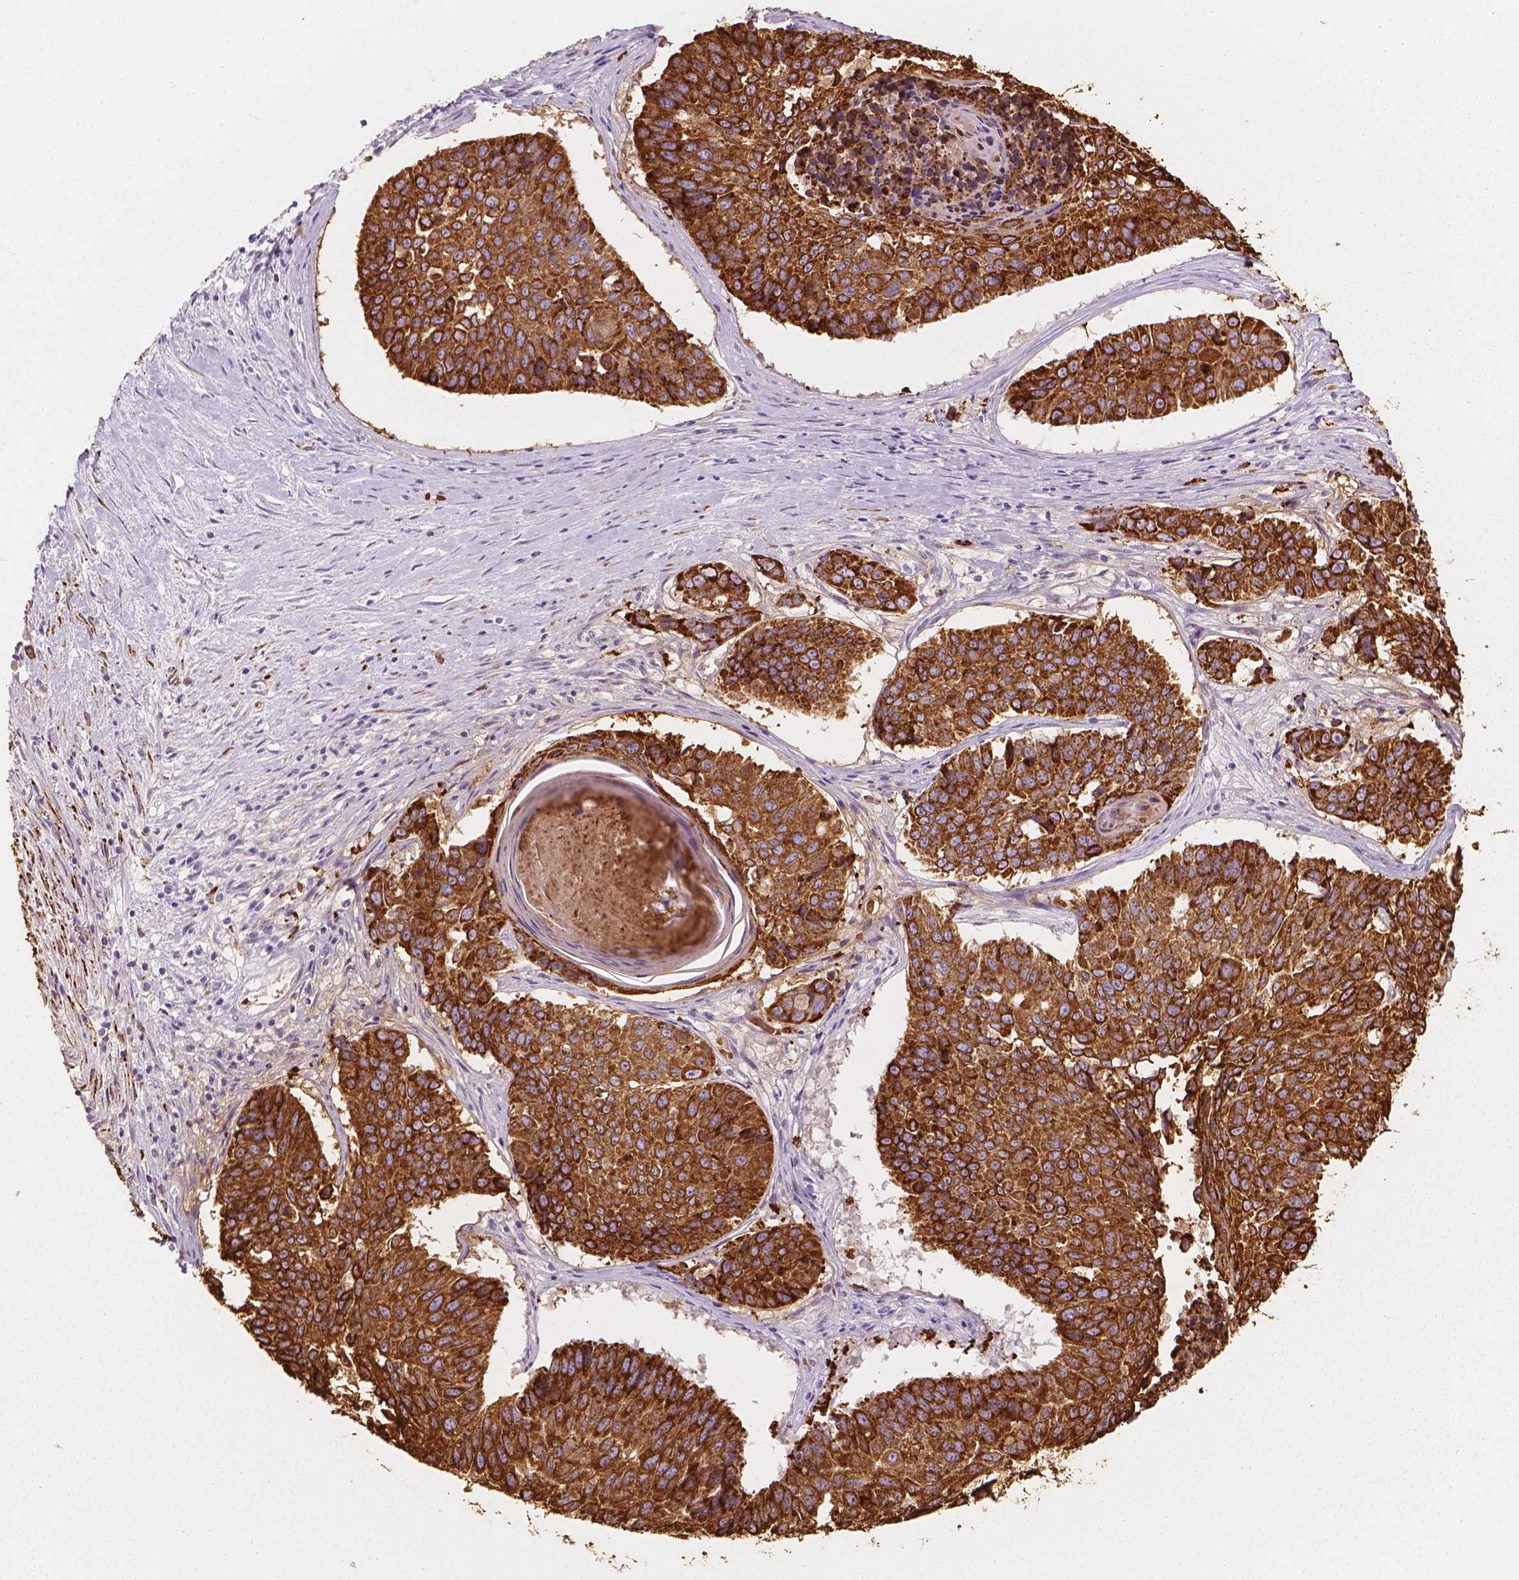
{"staining": {"intensity": "strong", "quantity": ">75%", "location": "cytoplasmic/membranous"}, "tissue": "lung cancer", "cell_type": "Tumor cells", "image_type": "cancer", "snomed": [{"axis": "morphology", "description": "Squamous cell carcinoma, NOS"}, {"axis": "topography", "description": "Lung"}], "caption": "A high amount of strong cytoplasmic/membranous expression is present in approximately >75% of tumor cells in squamous cell carcinoma (lung) tissue. (IHC, brightfield microscopy, high magnification).", "gene": "CES1", "patient": {"sex": "male", "age": 73}}